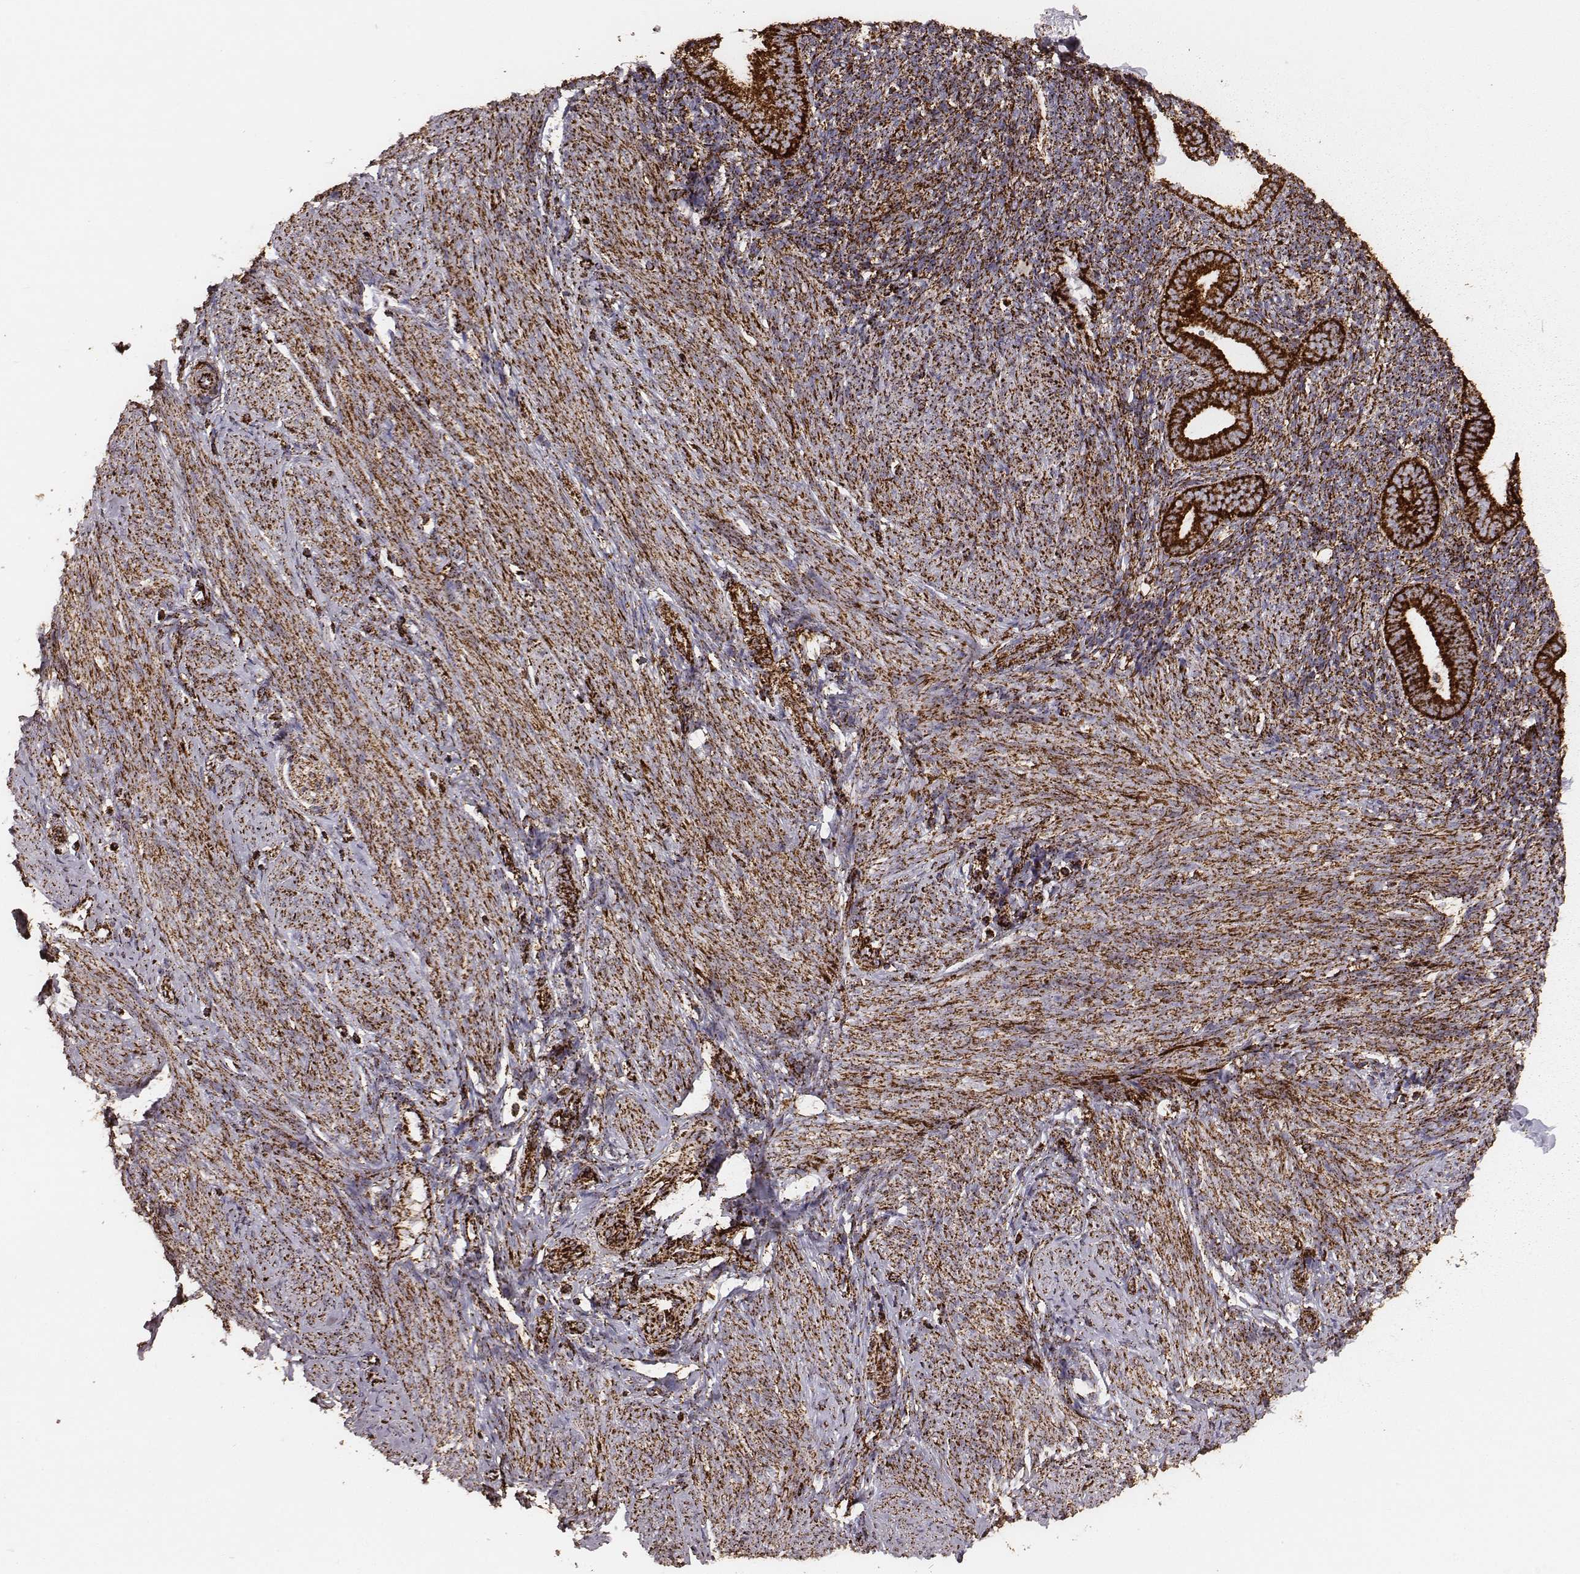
{"staining": {"intensity": "weak", "quantity": ">75%", "location": "cytoplasmic/membranous"}, "tissue": "endometrium", "cell_type": "Cells in endometrial stroma", "image_type": "normal", "snomed": [{"axis": "morphology", "description": "Normal tissue, NOS"}, {"axis": "topography", "description": "Endometrium"}], "caption": "A photomicrograph showing weak cytoplasmic/membranous positivity in approximately >75% of cells in endometrial stroma in benign endometrium, as visualized by brown immunohistochemical staining.", "gene": "TUFM", "patient": {"sex": "female", "age": 40}}